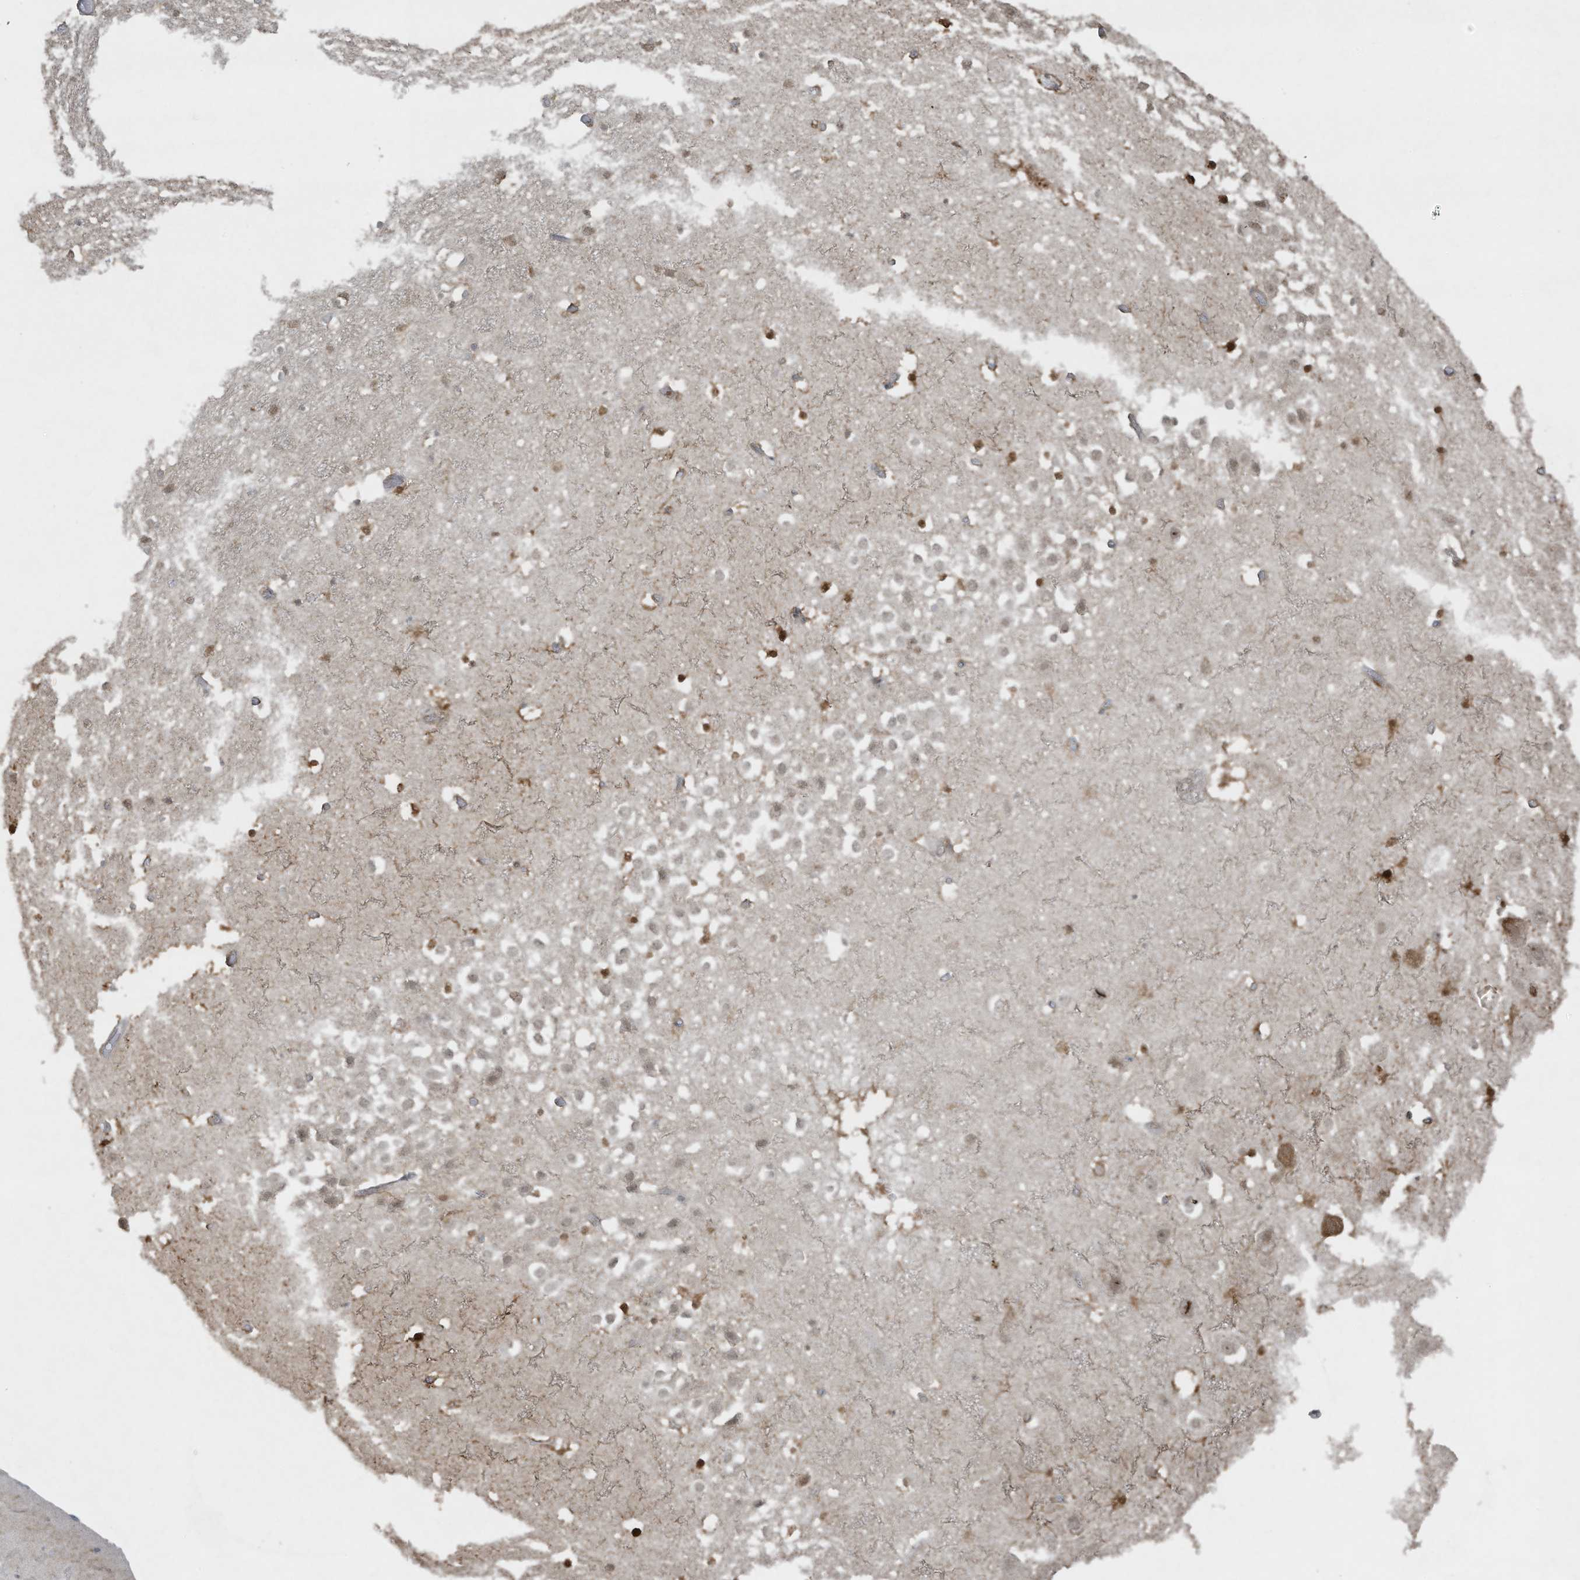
{"staining": {"intensity": "moderate", "quantity": "<25%", "location": "nuclear"}, "tissue": "hippocampus", "cell_type": "Glial cells", "image_type": "normal", "snomed": [{"axis": "morphology", "description": "Normal tissue, NOS"}, {"axis": "topography", "description": "Hippocampus"}], "caption": "Hippocampus was stained to show a protein in brown. There is low levels of moderate nuclear staining in approximately <25% of glial cells. The staining was performed using DAB, with brown indicating positive protein expression. Nuclei are stained blue with hematoxylin.", "gene": "ZNF263", "patient": {"sex": "female", "age": 52}}